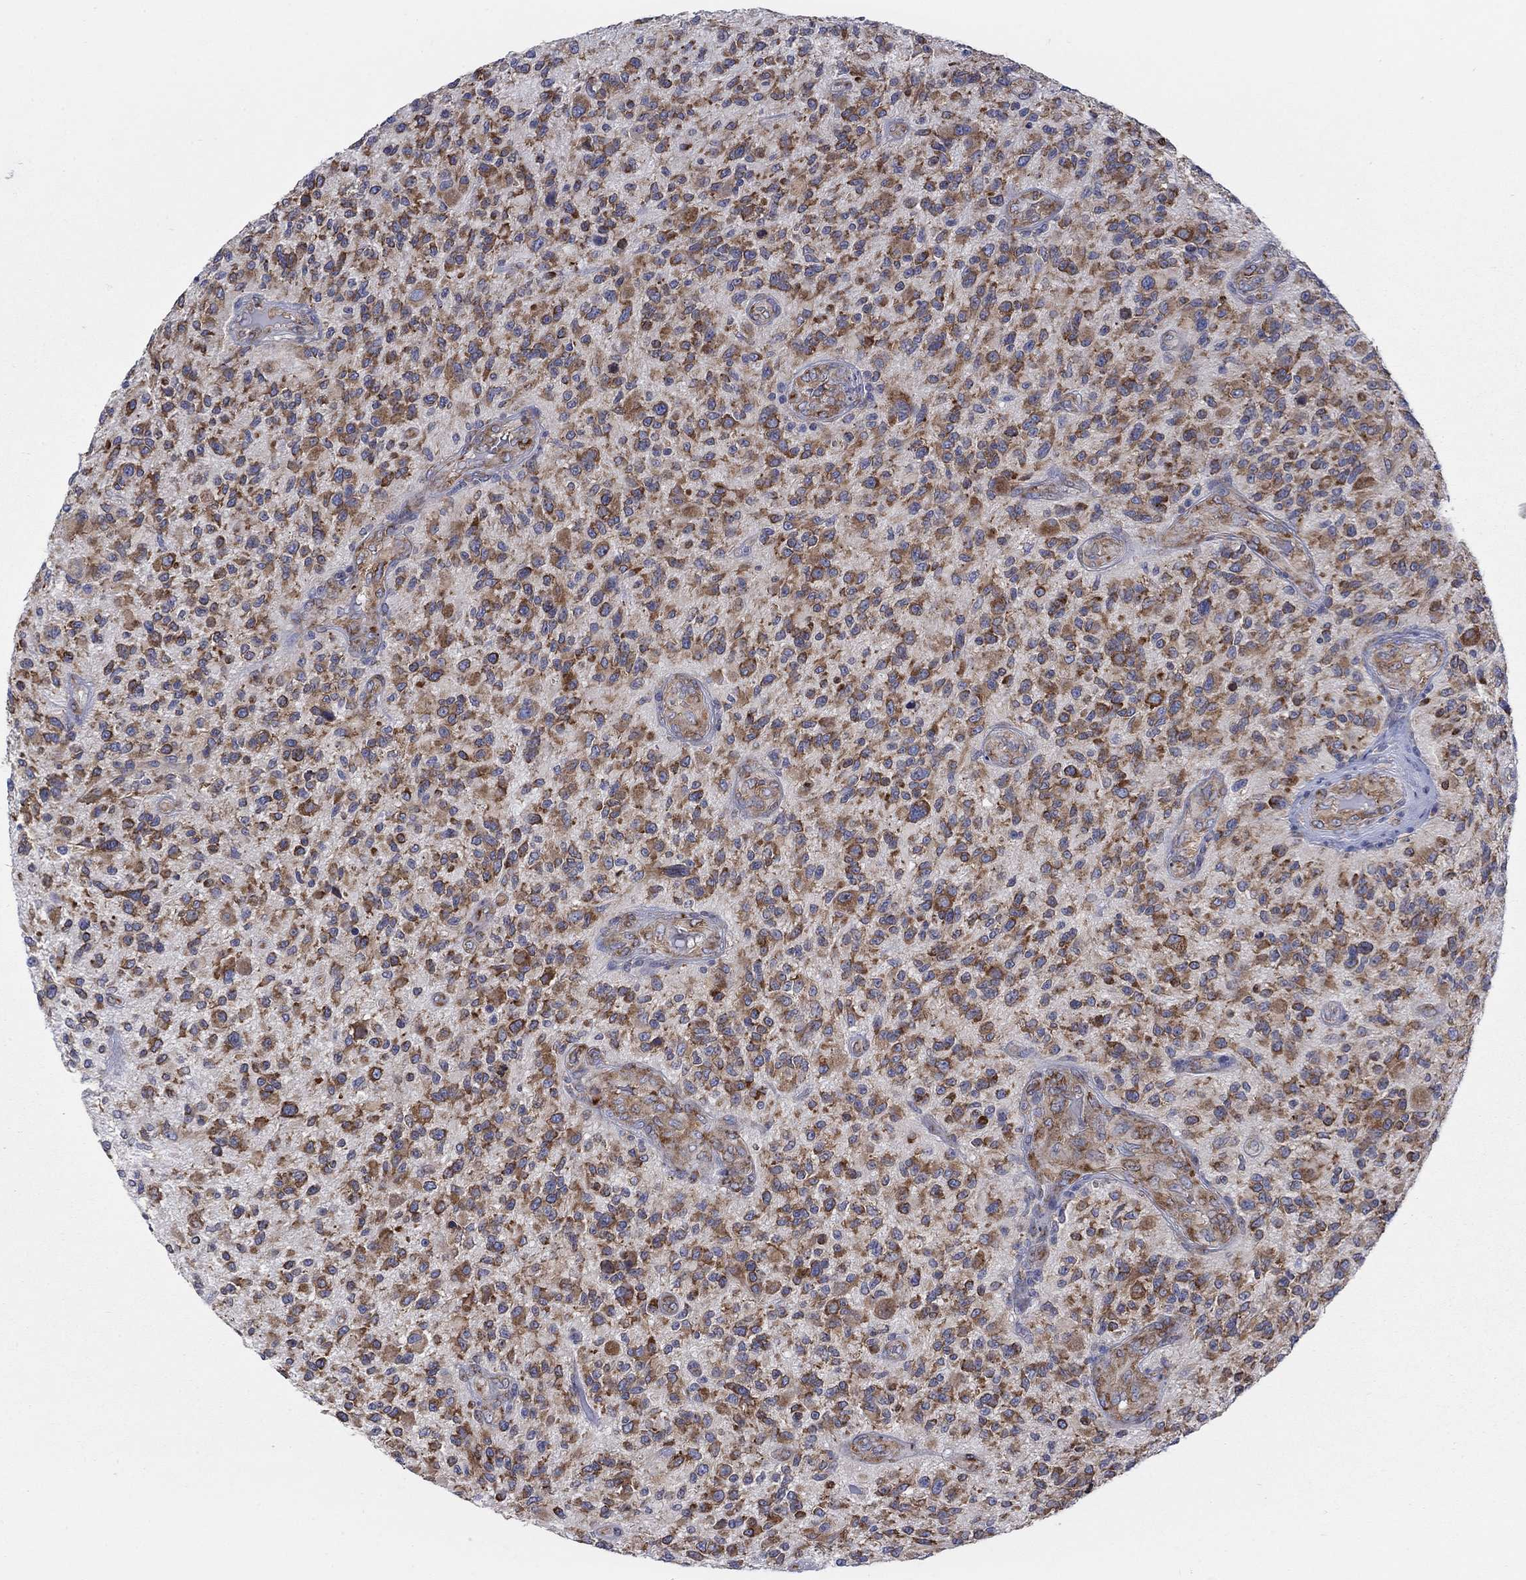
{"staining": {"intensity": "strong", "quantity": ">75%", "location": "cytoplasmic/membranous"}, "tissue": "glioma", "cell_type": "Tumor cells", "image_type": "cancer", "snomed": [{"axis": "morphology", "description": "Glioma, malignant, High grade"}, {"axis": "topography", "description": "Brain"}], "caption": "Glioma tissue displays strong cytoplasmic/membranous staining in approximately >75% of tumor cells, visualized by immunohistochemistry.", "gene": "TMEM59", "patient": {"sex": "male", "age": 47}}